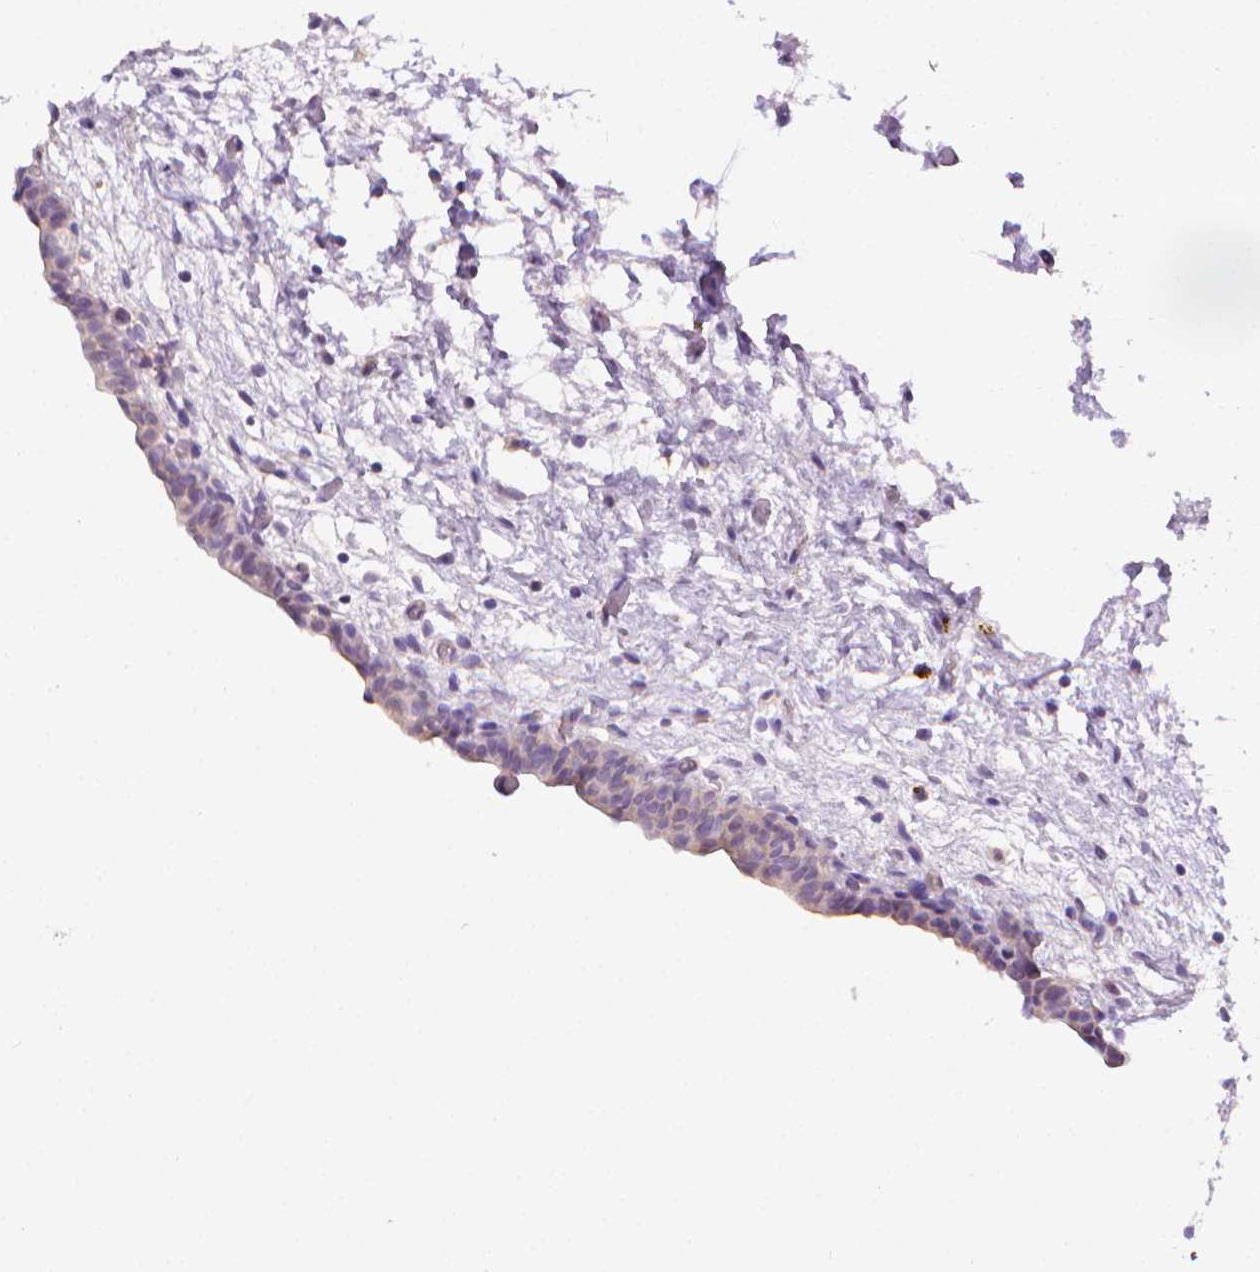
{"staining": {"intensity": "weak", "quantity": "<25%", "location": "cytoplasmic/membranous"}, "tissue": "urinary bladder", "cell_type": "Urothelial cells", "image_type": "normal", "snomed": [{"axis": "morphology", "description": "Normal tissue, NOS"}, {"axis": "topography", "description": "Urinary bladder"}], "caption": "Immunohistochemical staining of unremarkable human urinary bladder demonstrates no significant staining in urothelial cells. Nuclei are stained in blue.", "gene": "FASN", "patient": {"sex": "male", "age": 69}}